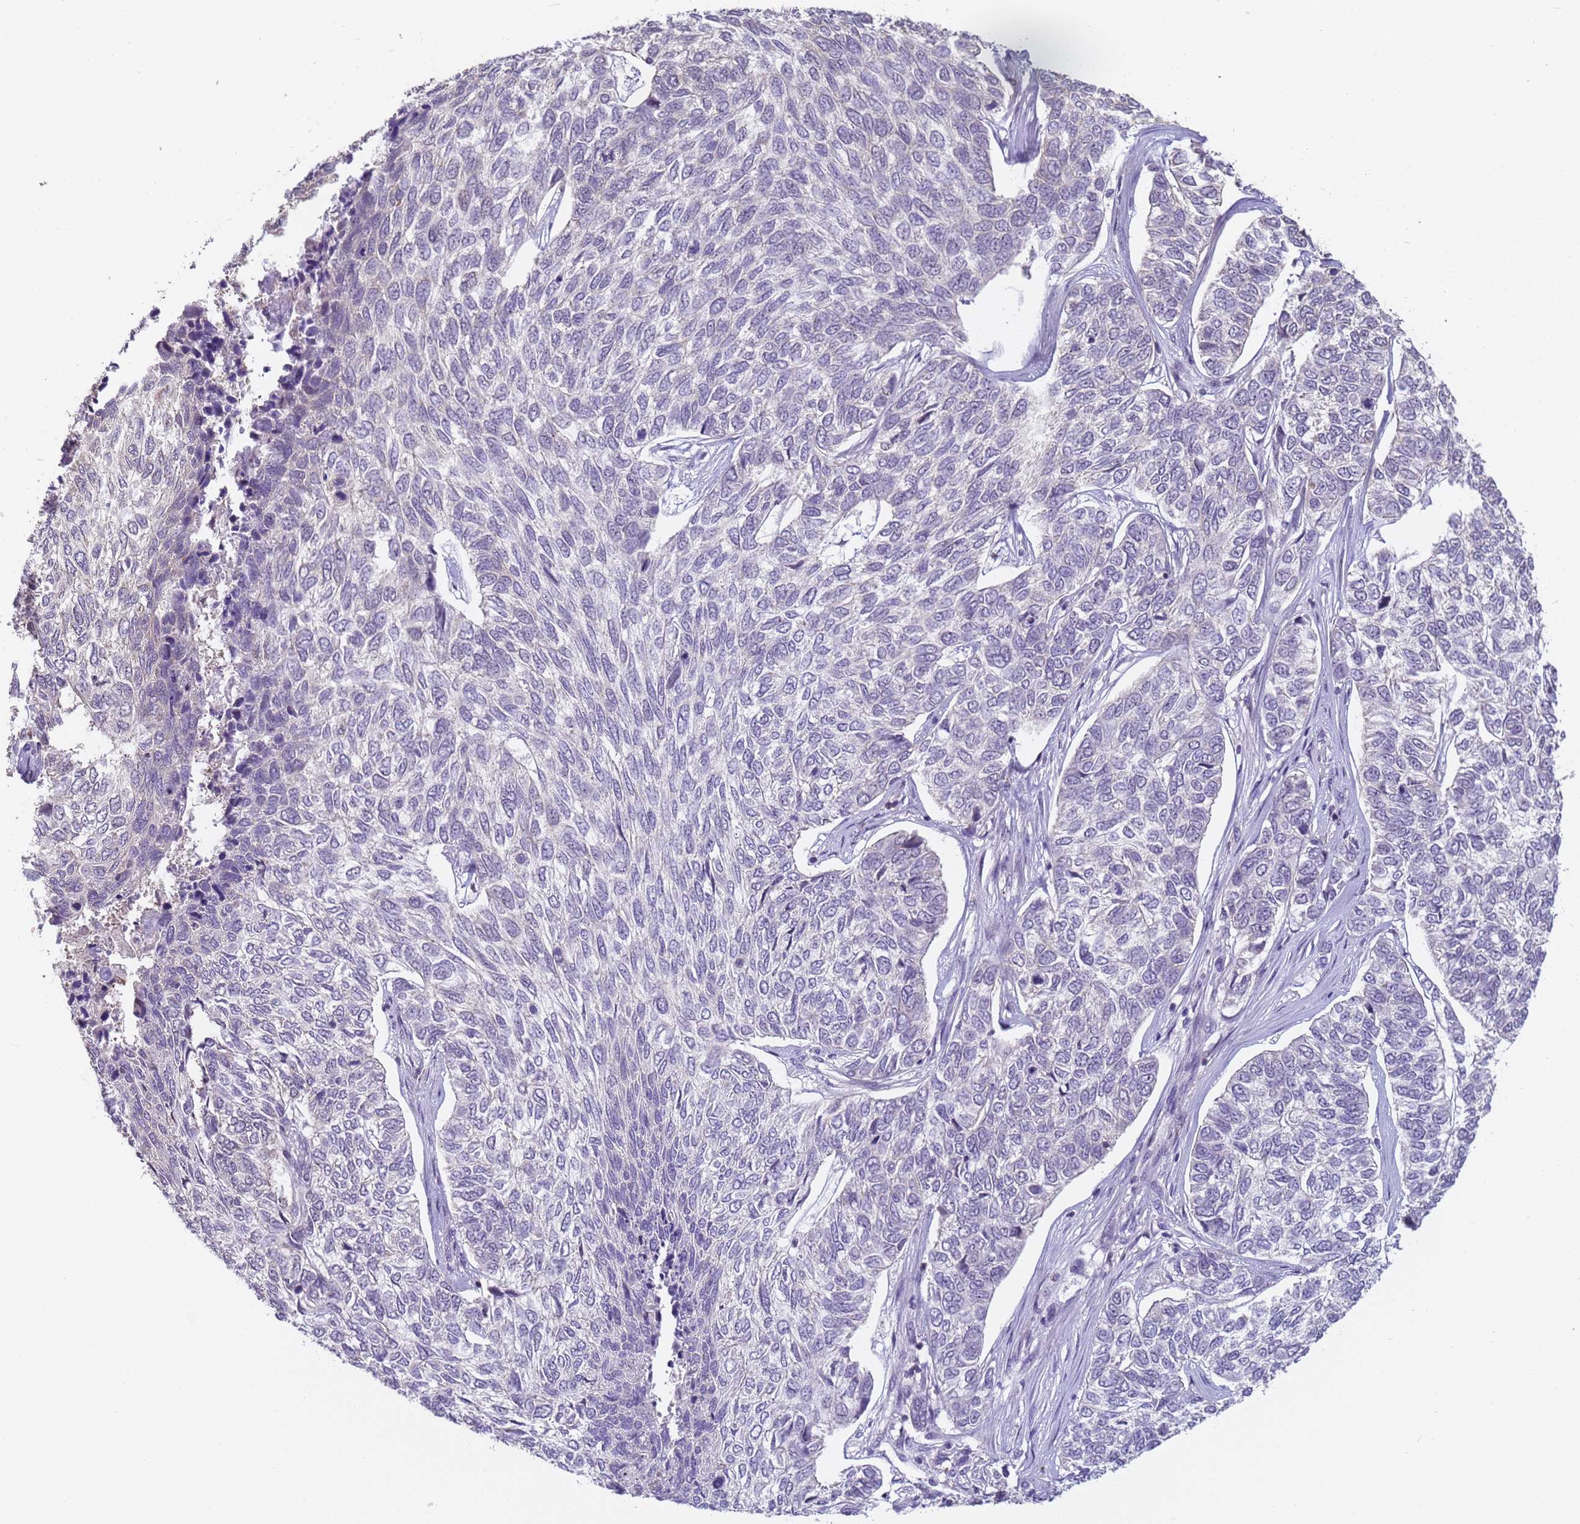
{"staining": {"intensity": "negative", "quantity": "none", "location": "none"}, "tissue": "skin cancer", "cell_type": "Tumor cells", "image_type": "cancer", "snomed": [{"axis": "morphology", "description": "Basal cell carcinoma"}, {"axis": "topography", "description": "Skin"}], "caption": "This is a image of IHC staining of skin cancer, which shows no staining in tumor cells. The staining is performed using DAB brown chromogen with nuclei counter-stained in using hematoxylin.", "gene": "VWA3A", "patient": {"sex": "female", "age": 65}}